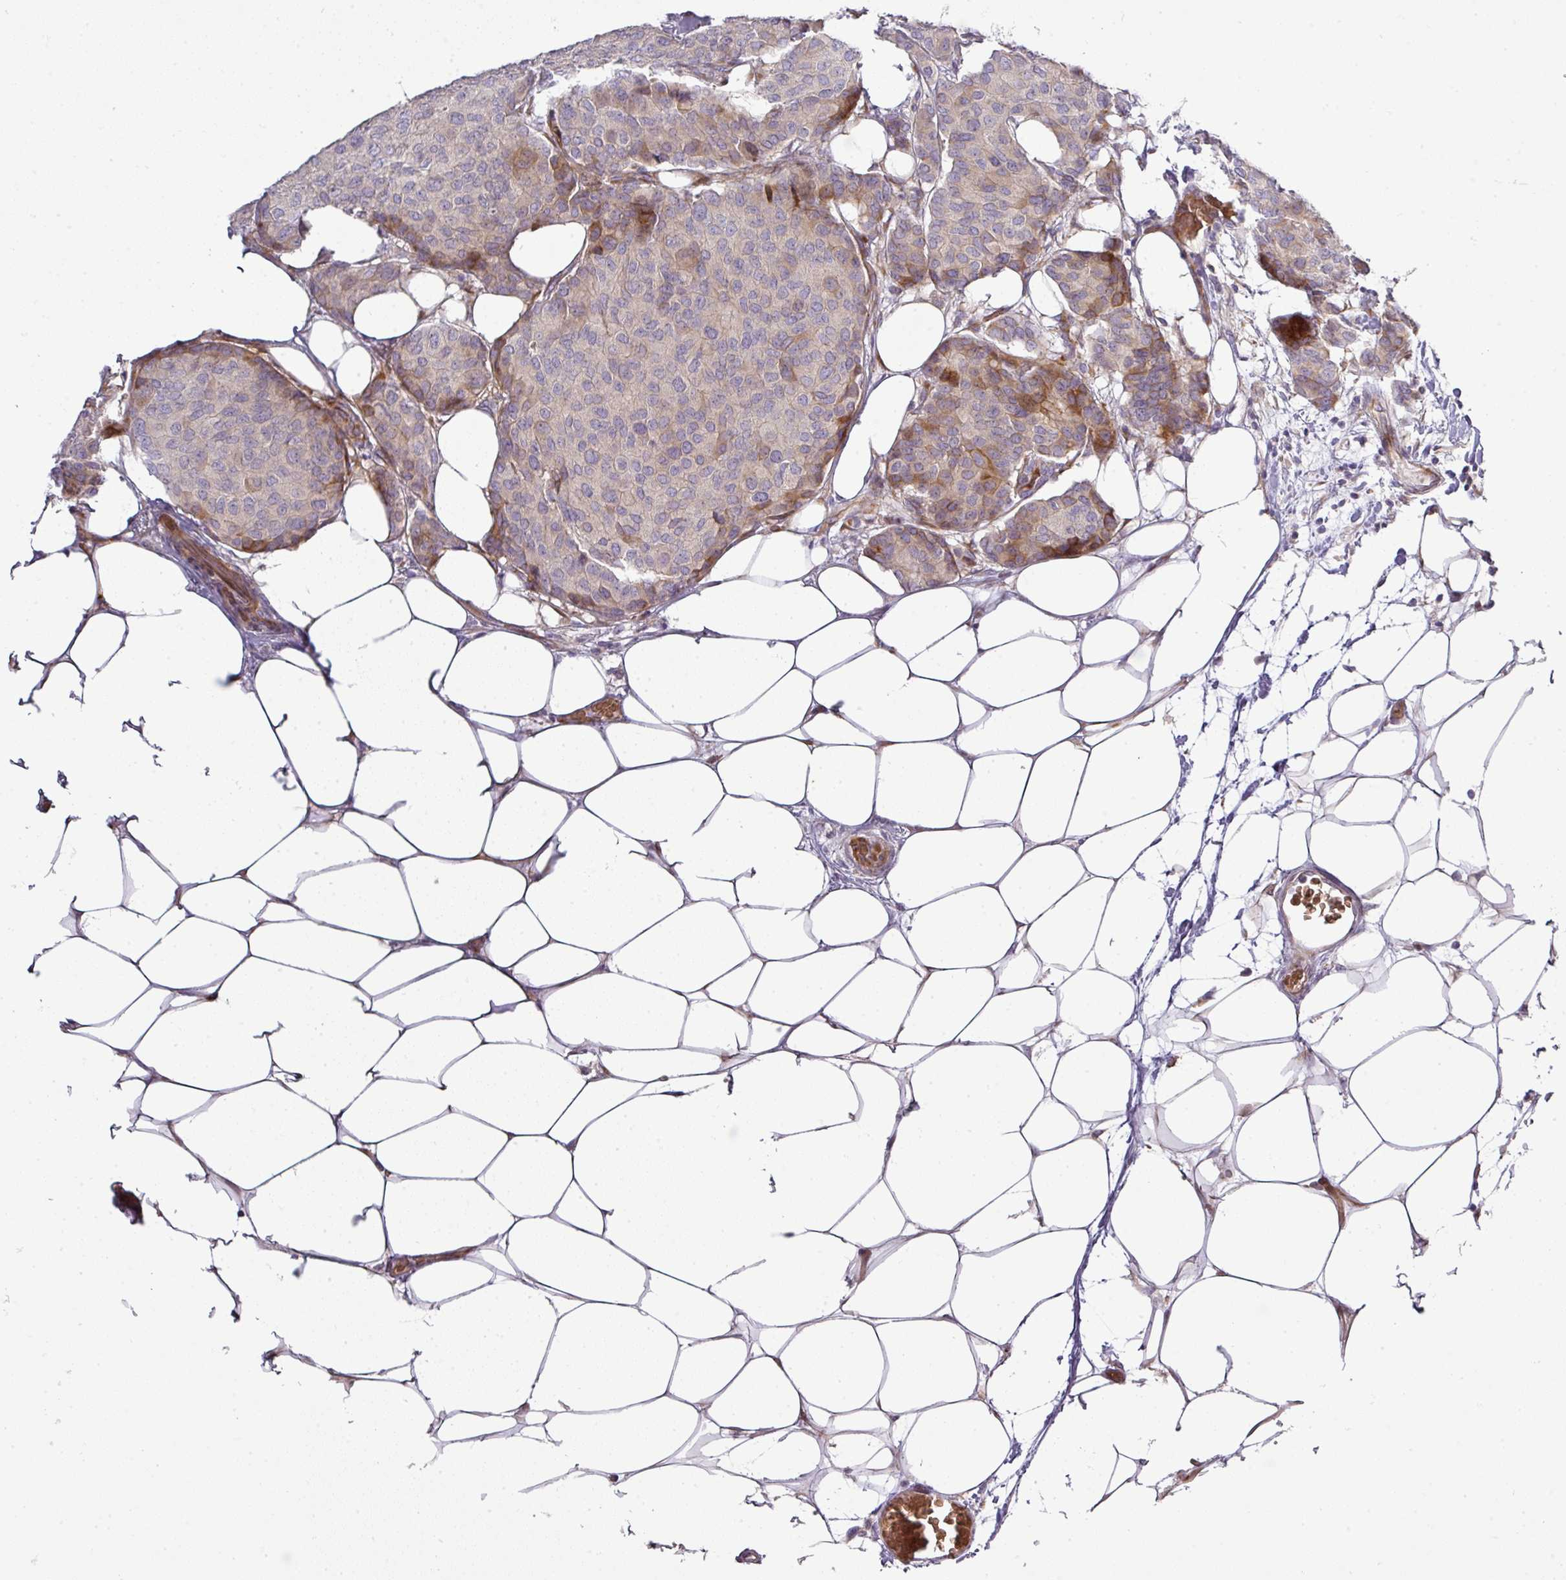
{"staining": {"intensity": "moderate", "quantity": "<25%", "location": "cytoplasmic/membranous"}, "tissue": "breast cancer", "cell_type": "Tumor cells", "image_type": "cancer", "snomed": [{"axis": "morphology", "description": "Duct carcinoma"}, {"axis": "topography", "description": "Breast"}], "caption": "There is low levels of moderate cytoplasmic/membranous expression in tumor cells of breast invasive ductal carcinoma, as demonstrated by immunohistochemical staining (brown color).", "gene": "ATP6V1F", "patient": {"sex": "female", "age": 75}}